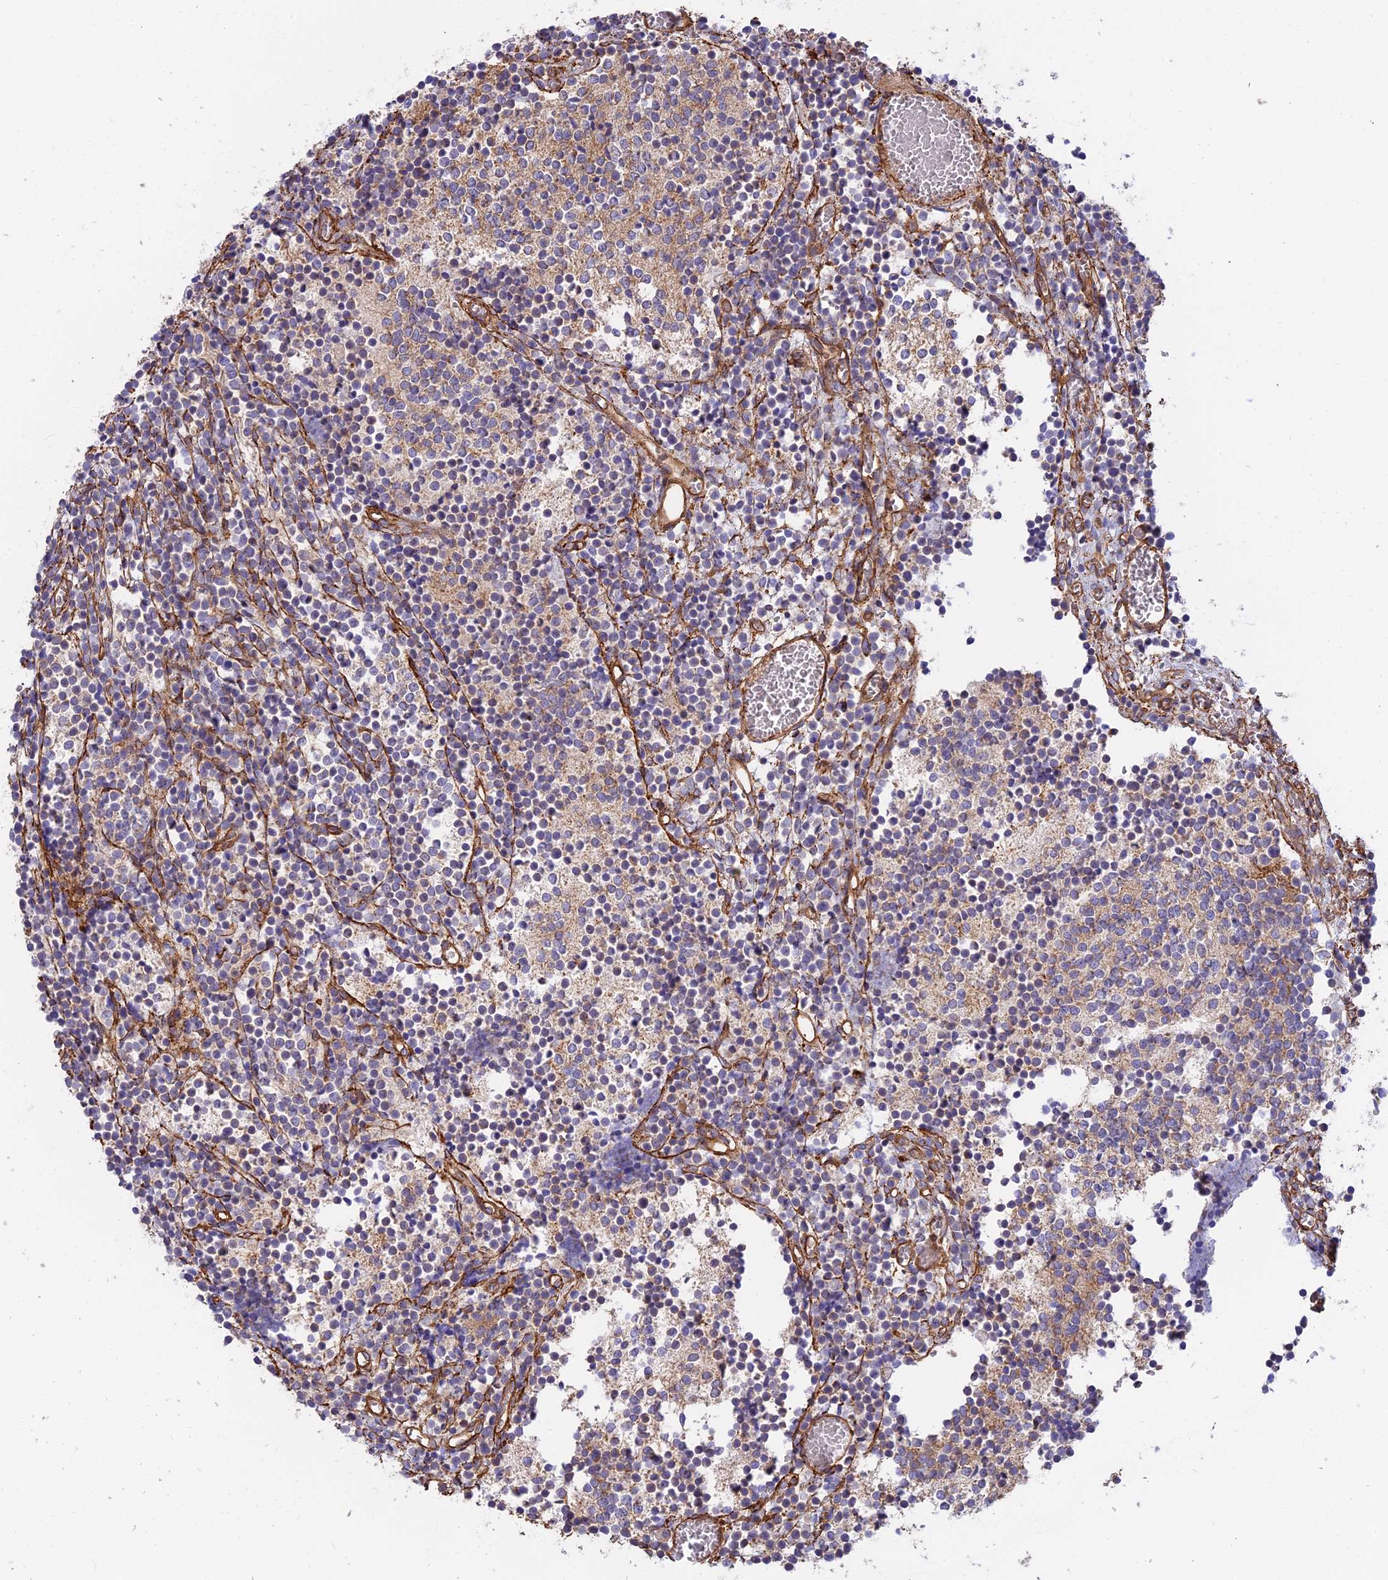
{"staining": {"intensity": "weak", "quantity": "<25%", "location": "cytoplasmic/membranous"}, "tissue": "glioma", "cell_type": "Tumor cells", "image_type": "cancer", "snomed": [{"axis": "morphology", "description": "Glioma, malignant, Low grade"}, {"axis": "topography", "description": "Brain"}], "caption": "High magnification brightfield microscopy of glioma stained with DAB (3,3'-diaminobenzidine) (brown) and counterstained with hematoxylin (blue): tumor cells show no significant expression.", "gene": "CNBD2", "patient": {"sex": "female", "age": 1}}